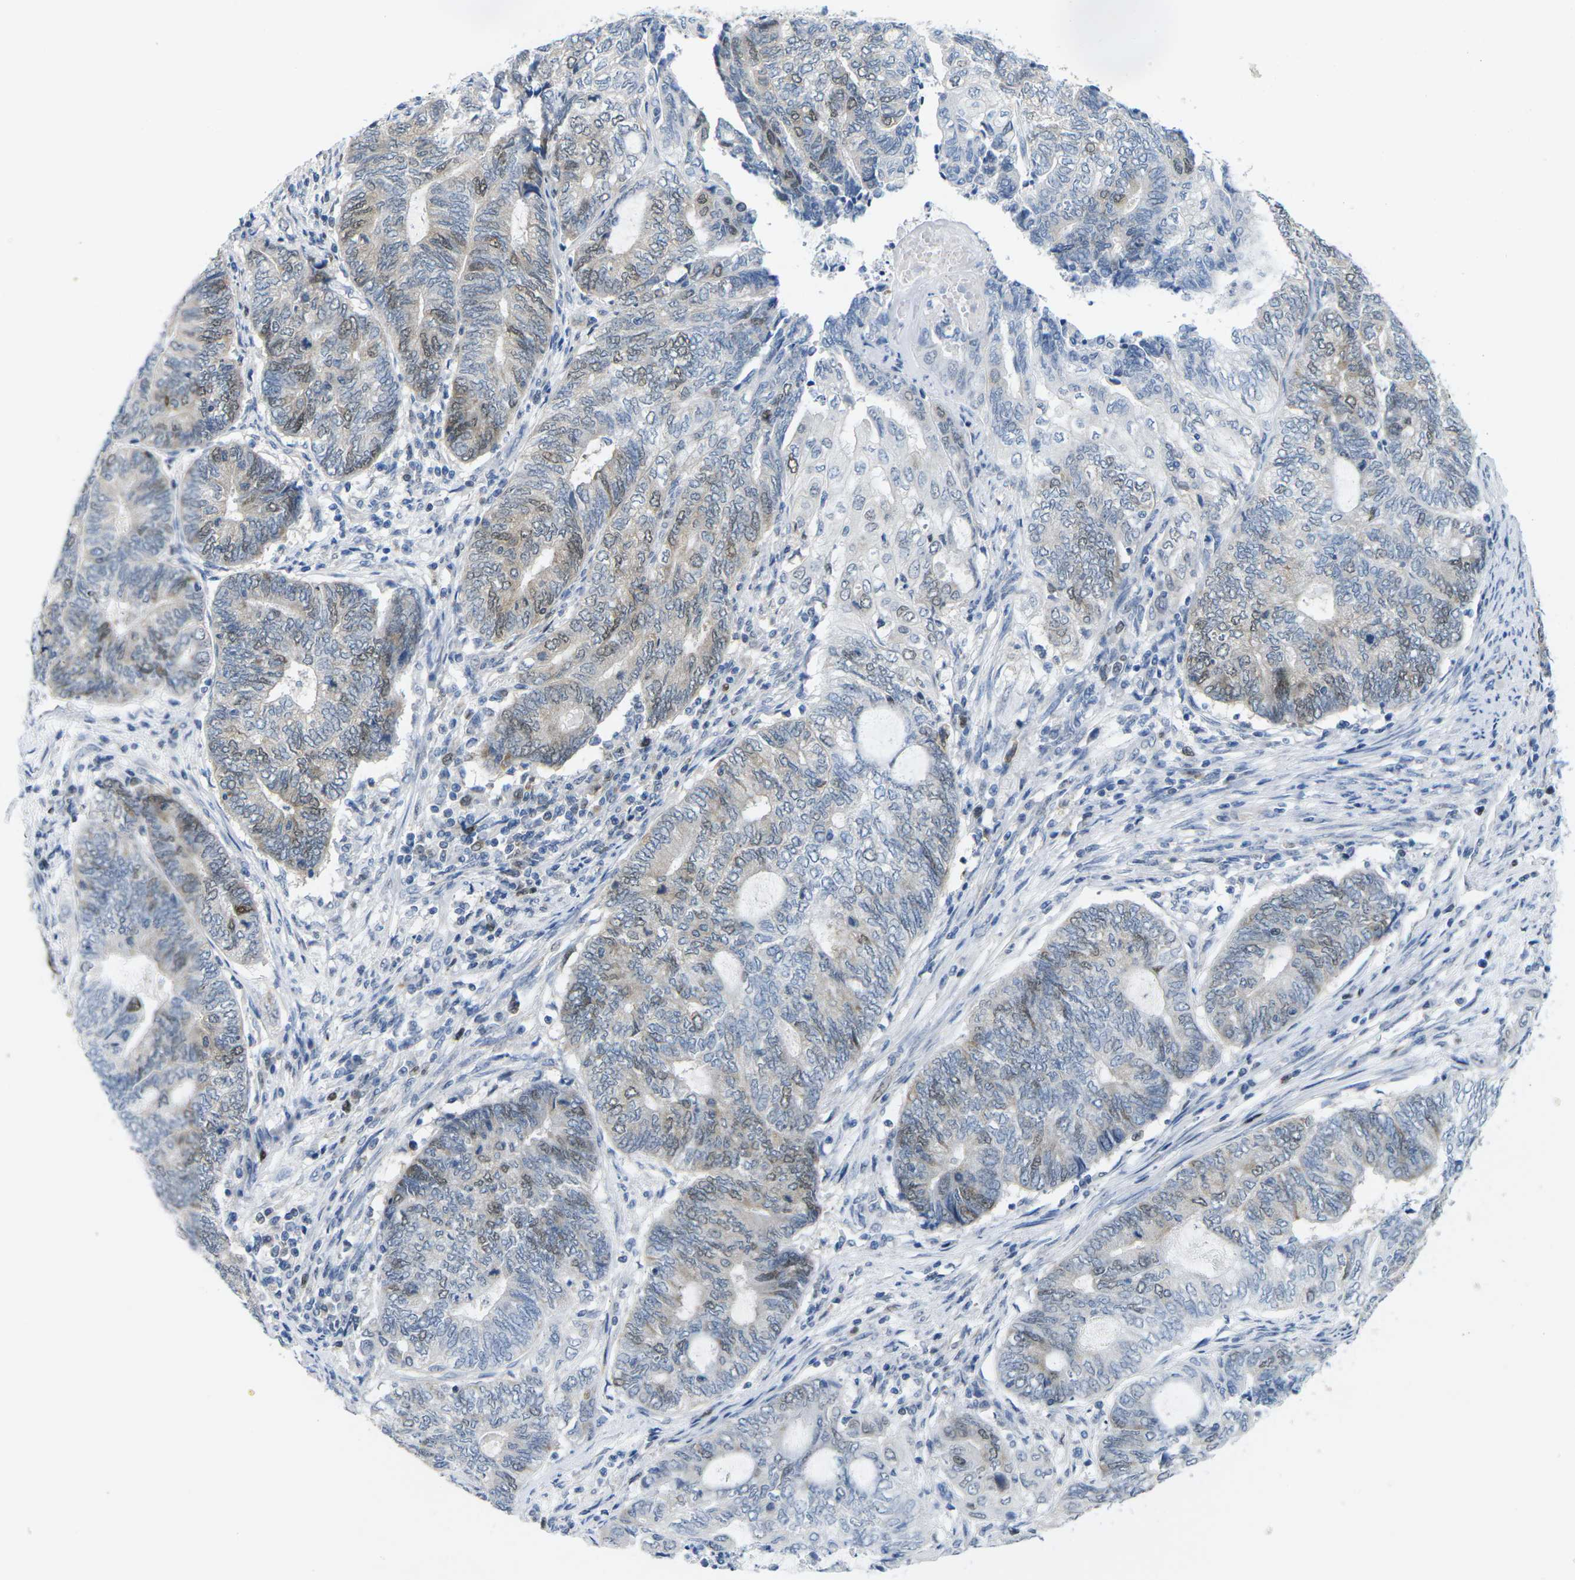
{"staining": {"intensity": "moderate", "quantity": "<25%", "location": "nuclear"}, "tissue": "endometrial cancer", "cell_type": "Tumor cells", "image_type": "cancer", "snomed": [{"axis": "morphology", "description": "Adenocarcinoma, NOS"}, {"axis": "topography", "description": "Uterus"}, {"axis": "topography", "description": "Endometrium"}], "caption": "Endometrial cancer (adenocarcinoma) stained with IHC displays moderate nuclear expression in about <25% of tumor cells.", "gene": "CDK2", "patient": {"sex": "female", "age": 70}}